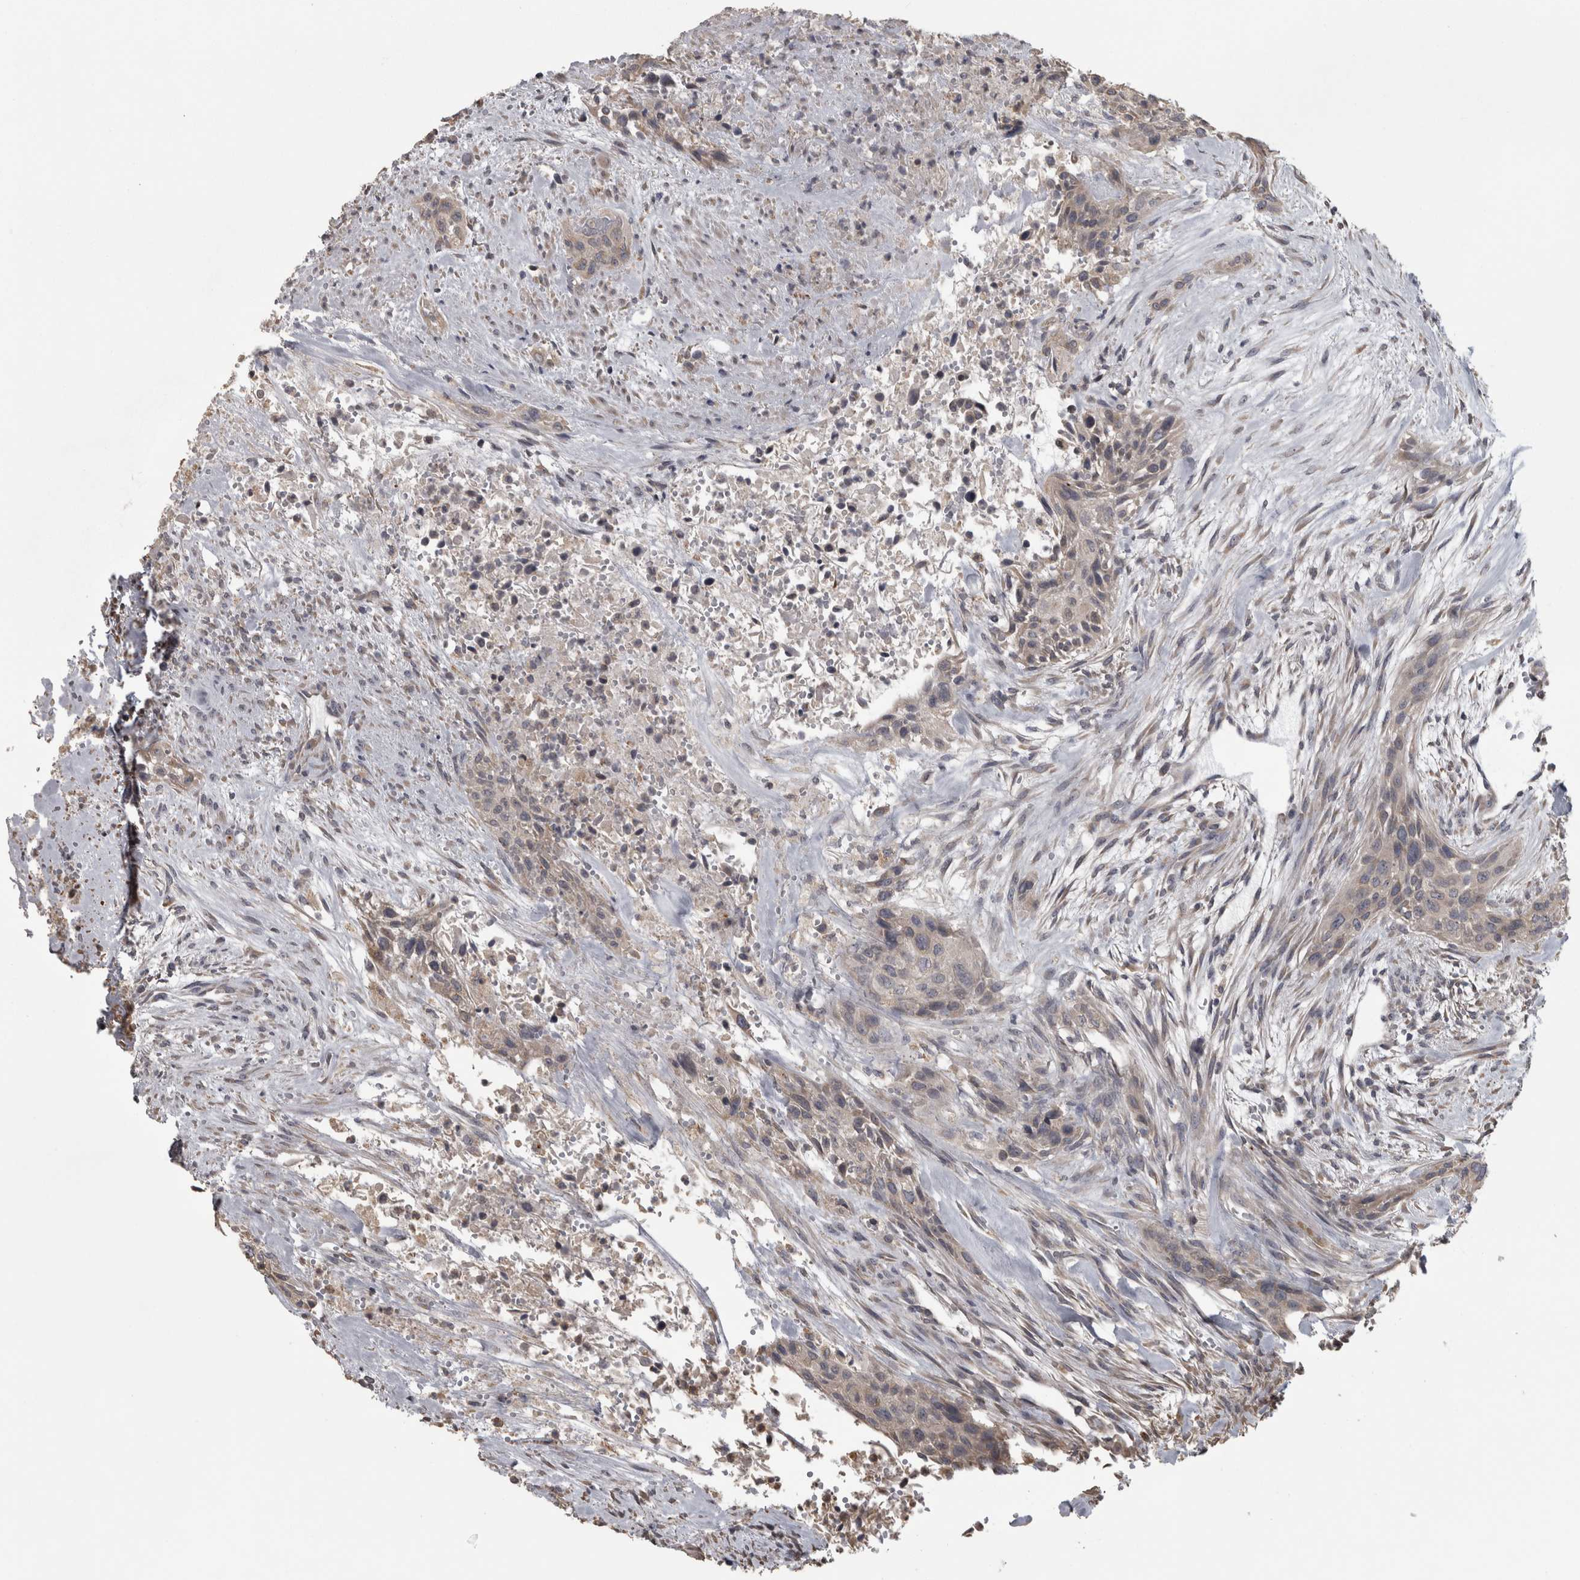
{"staining": {"intensity": "weak", "quantity": "25%-75%", "location": "cytoplasmic/membranous"}, "tissue": "urothelial cancer", "cell_type": "Tumor cells", "image_type": "cancer", "snomed": [{"axis": "morphology", "description": "Urothelial carcinoma, High grade"}, {"axis": "topography", "description": "Urinary bladder"}], "caption": "Immunohistochemical staining of urothelial cancer demonstrates low levels of weak cytoplasmic/membranous expression in about 25%-75% of tumor cells.", "gene": "RAB29", "patient": {"sex": "male", "age": 35}}